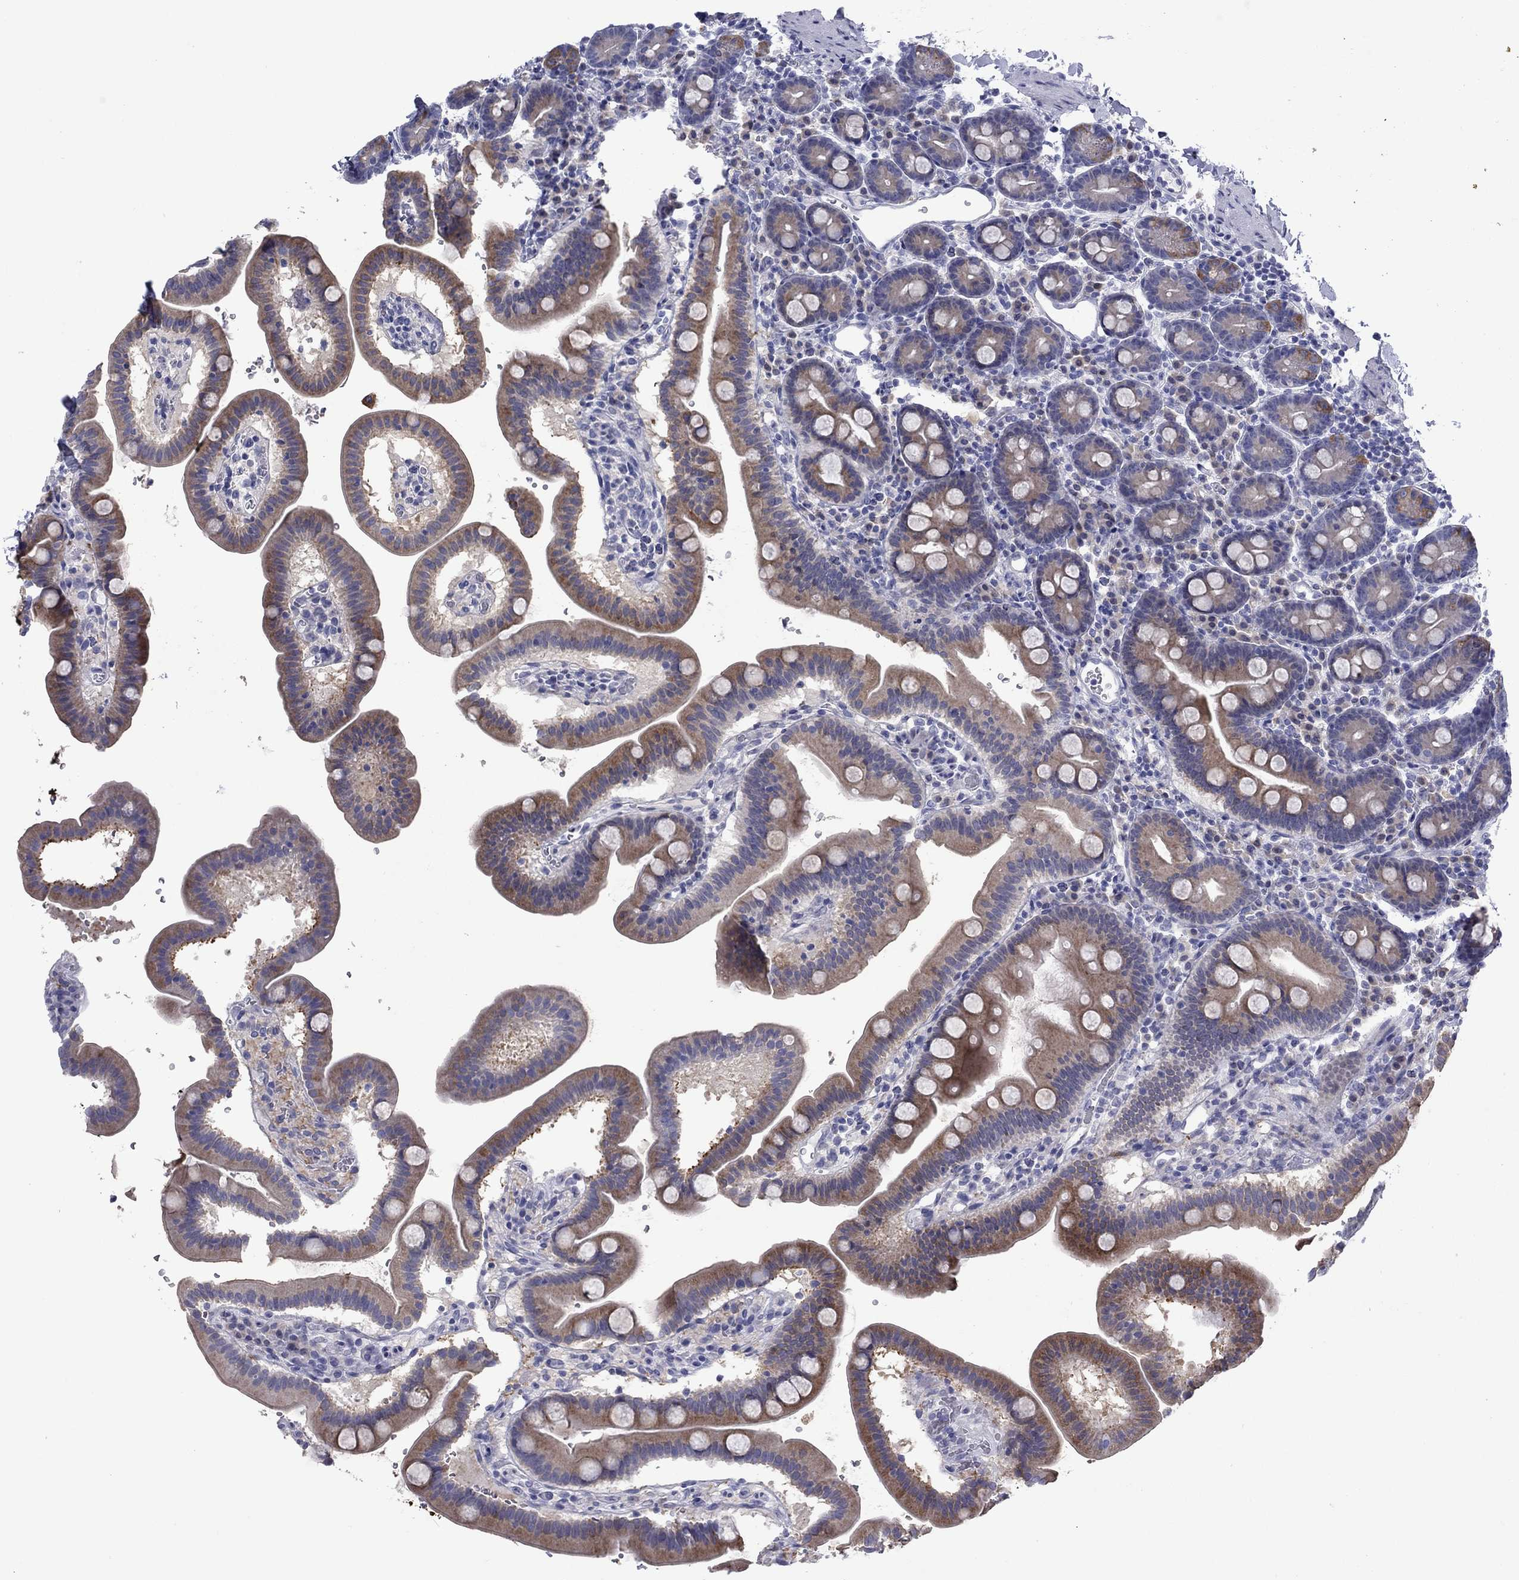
{"staining": {"intensity": "moderate", "quantity": "25%-75%", "location": "cytoplasmic/membranous"}, "tissue": "duodenum", "cell_type": "Glandular cells", "image_type": "normal", "snomed": [{"axis": "morphology", "description": "Normal tissue, NOS"}, {"axis": "topography", "description": "Duodenum"}], "caption": "DAB (3,3'-diaminobenzidine) immunohistochemical staining of normal human duodenum displays moderate cytoplasmic/membranous protein staining in about 25%-75% of glandular cells. (Brightfield microscopy of DAB IHC at high magnification).", "gene": "TMPRSS11A", "patient": {"sex": "male", "age": 59}}